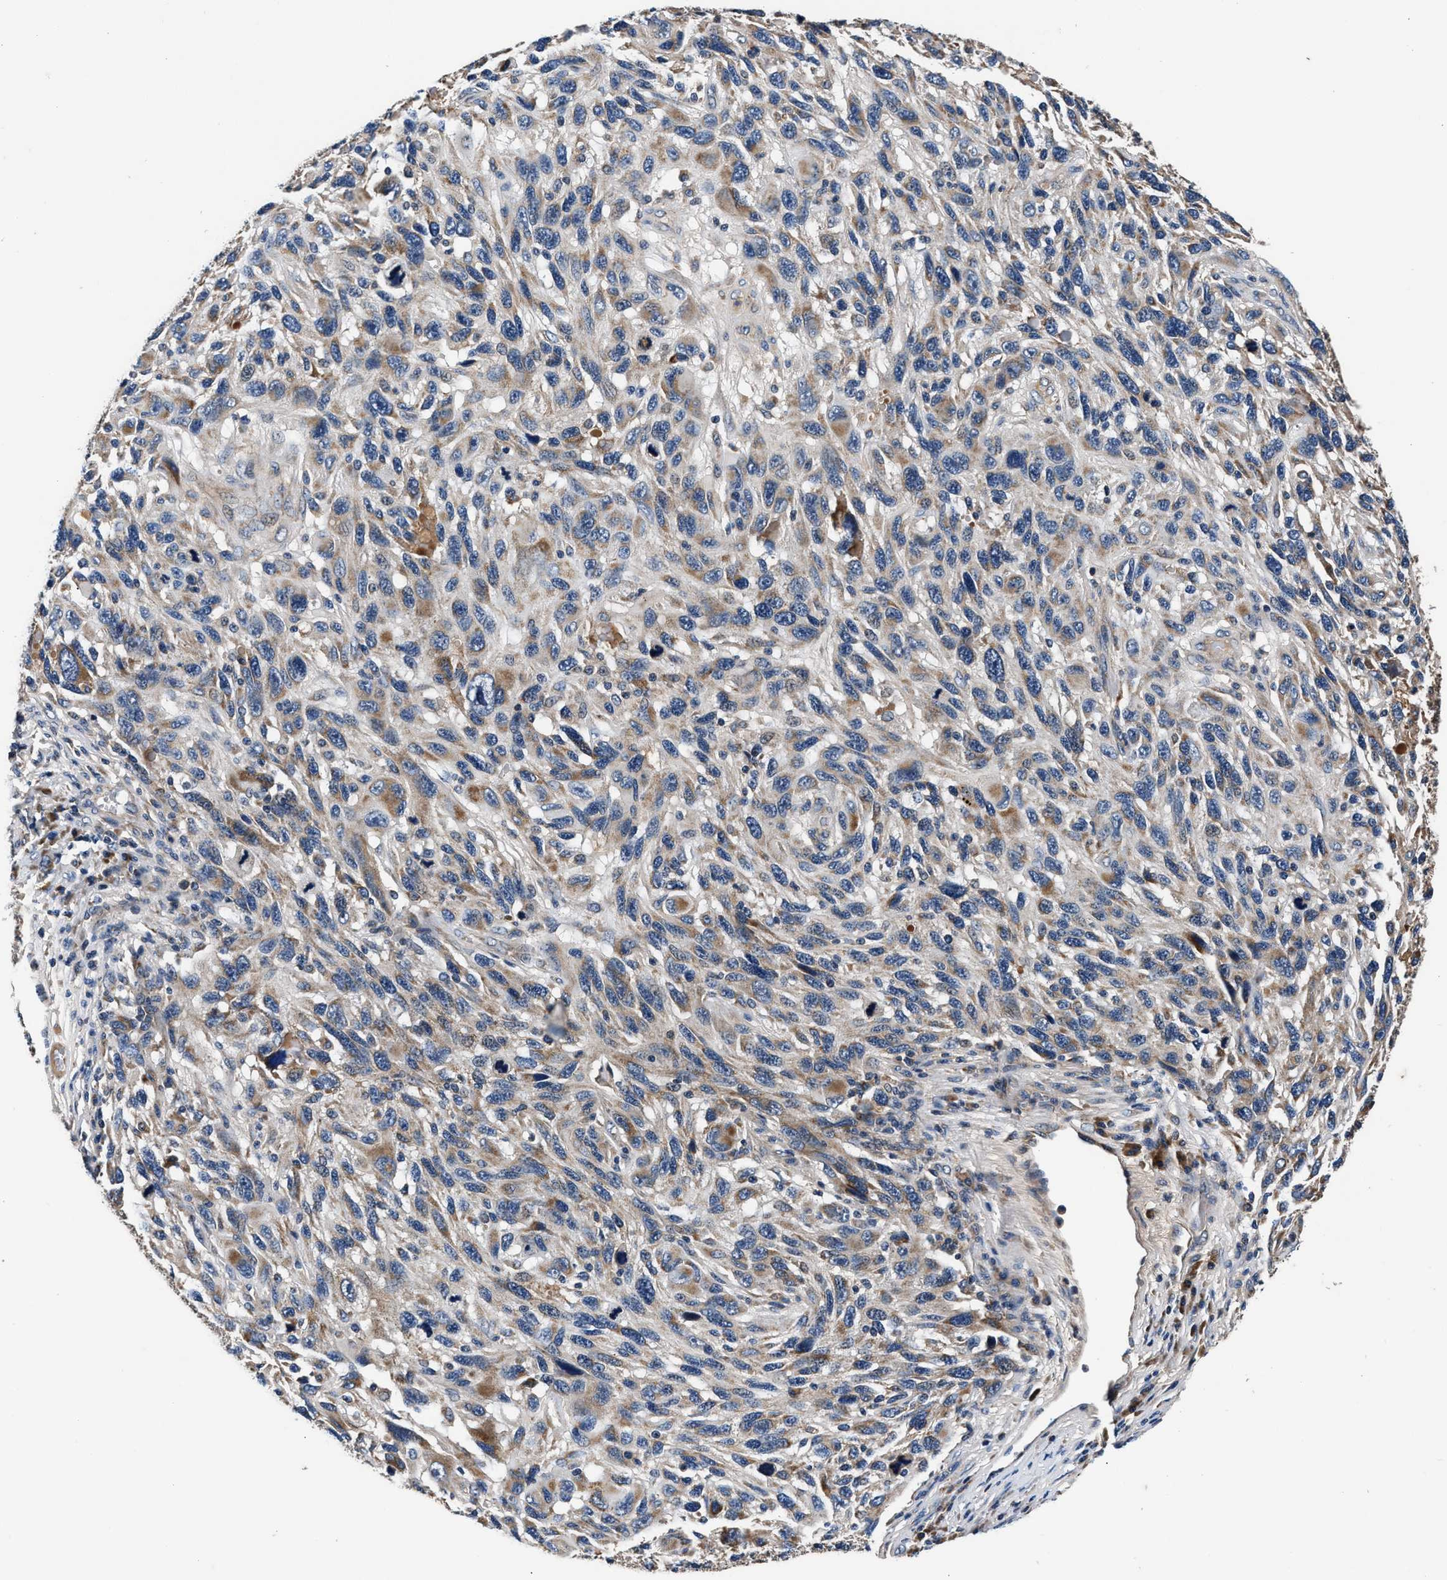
{"staining": {"intensity": "moderate", "quantity": "25%-75%", "location": "cytoplasmic/membranous"}, "tissue": "melanoma", "cell_type": "Tumor cells", "image_type": "cancer", "snomed": [{"axis": "morphology", "description": "Malignant melanoma, NOS"}, {"axis": "topography", "description": "Skin"}], "caption": "Immunohistochemical staining of malignant melanoma exhibits moderate cytoplasmic/membranous protein expression in approximately 25%-75% of tumor cells.", "gene": "IMMT", "patient": {"sex": "male", "age": 53}}